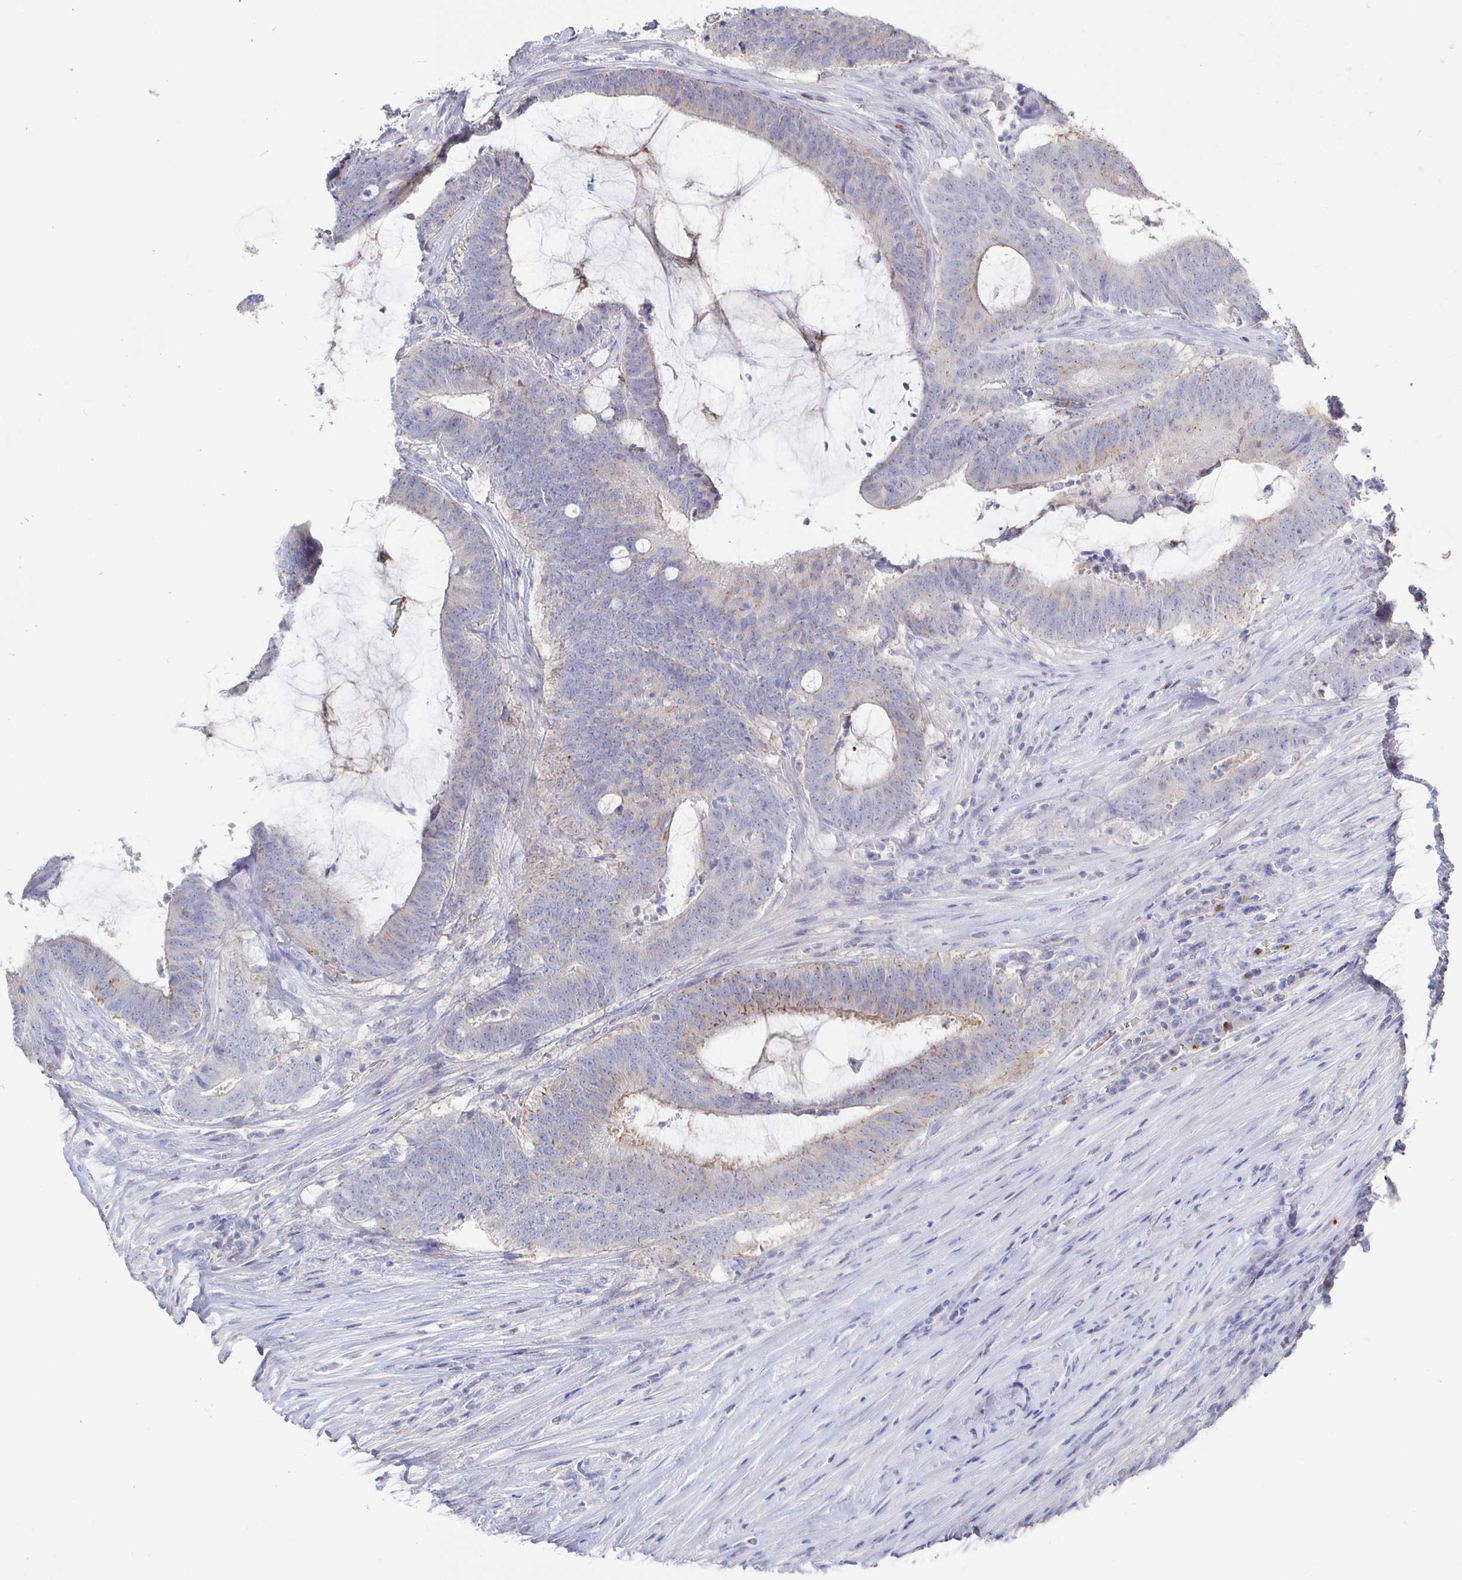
{"staining": {"intensity": "weak", "quantity": "<25%", "location": "cytoplasmic/membranous"}, "tissue": "colorectal cancer", "cell_type": "Tumor cells", "image_type": "cancer", "snomed": [{"axis": "morphology", "description": "Adenocarcinoma, NOS"}, {"axis": "topography", "description": "Colon"}], "caption": "Histopathology image shows no protein expression in tumor cells of adenocarcinoma (colorectal) tissue.", "gene": "LRRC23", "patient": {"sex": "female", "age": 43}}